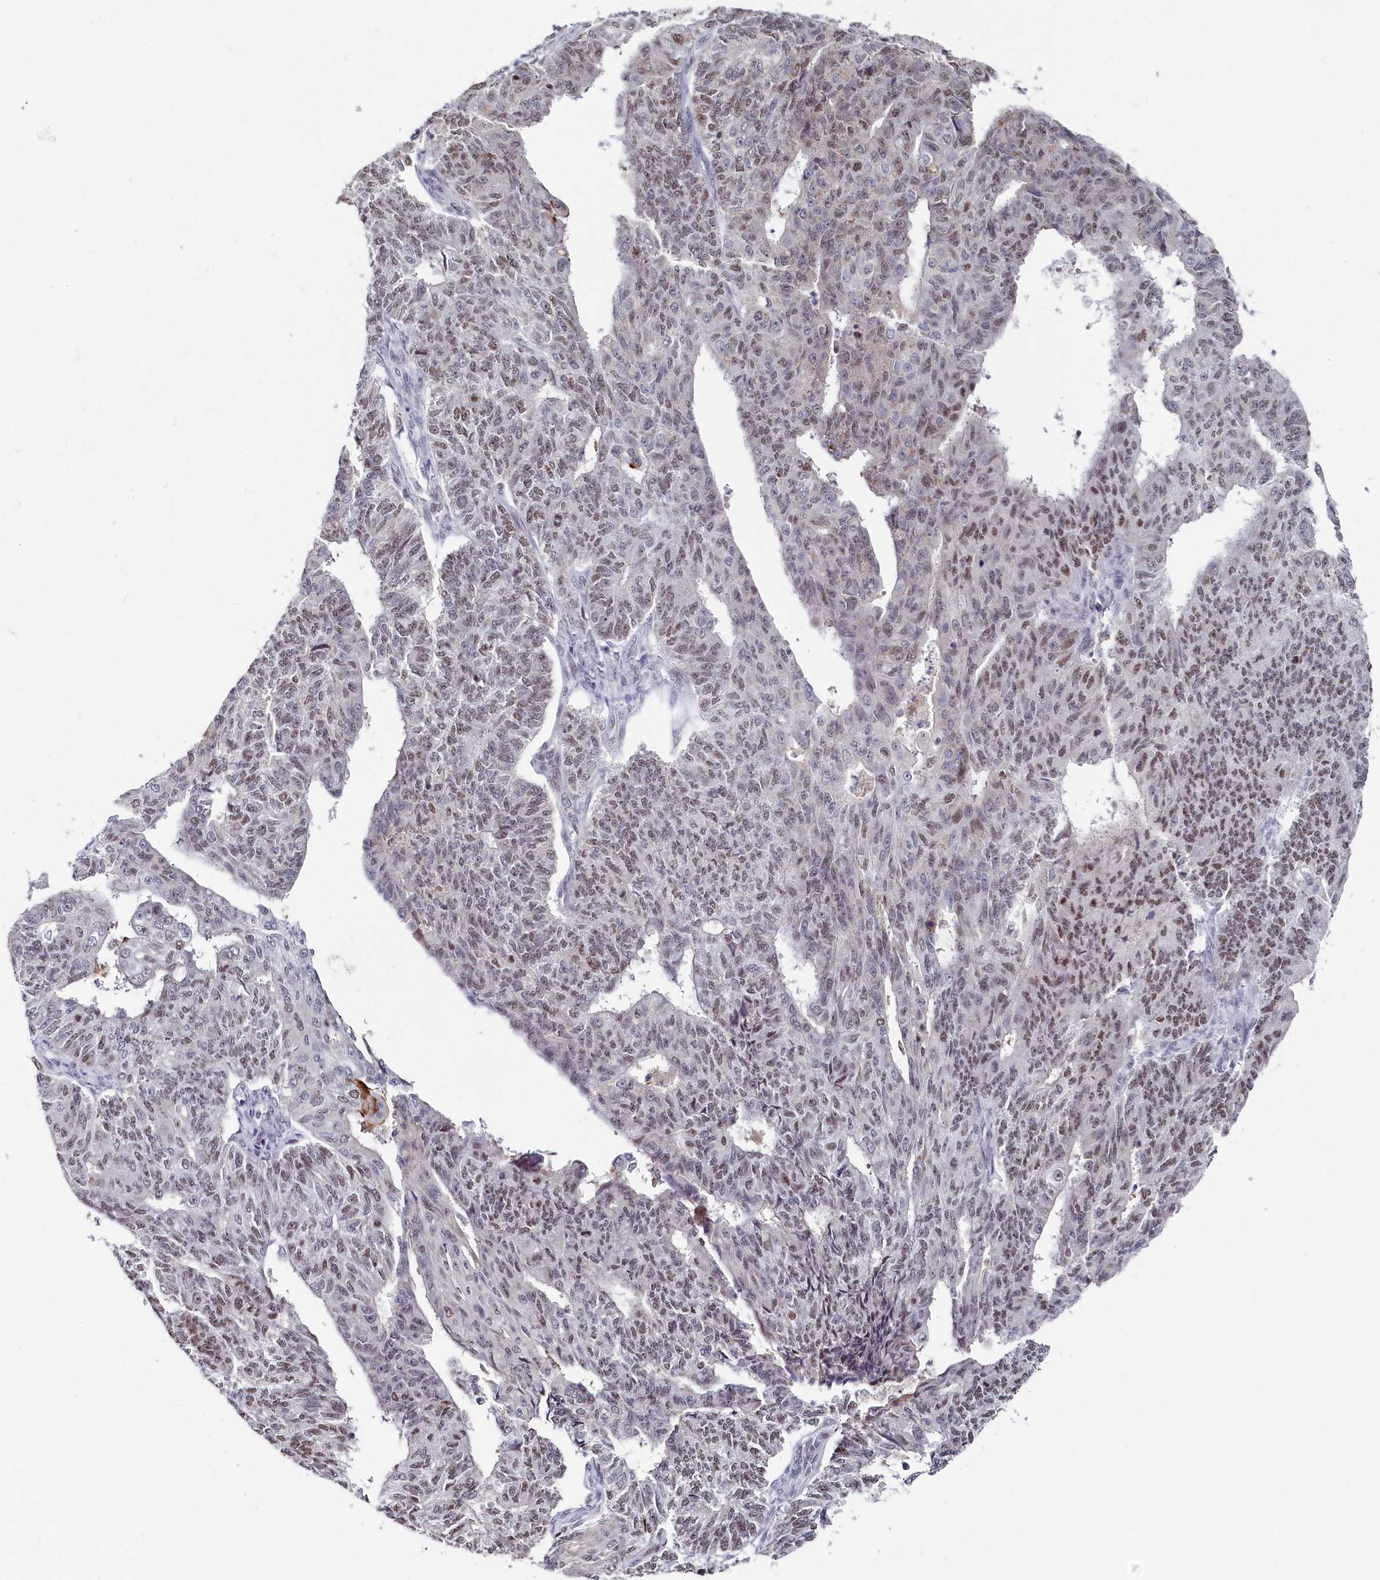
{"staining": {"intensity": "moderate", "quantity": "25%-75%", "location": "nuclear"}, "tissue": "endometrial cancer", "cell_type": "Tumor cells", "image_type": "cancer", "snomed": [{"axis": "morphology", "description": "Adenocarcinoma, NOS"}, {"axis": "topography", "description": "Endometrium"}], "caption": "Moderate nuclear protein positivity is appreciated in about 25%-75% of tumor cells in endometrial cancer (adenocarcinoma).", "gene": "TIGD4", "patient": {"sex": "female", "age": 32}}